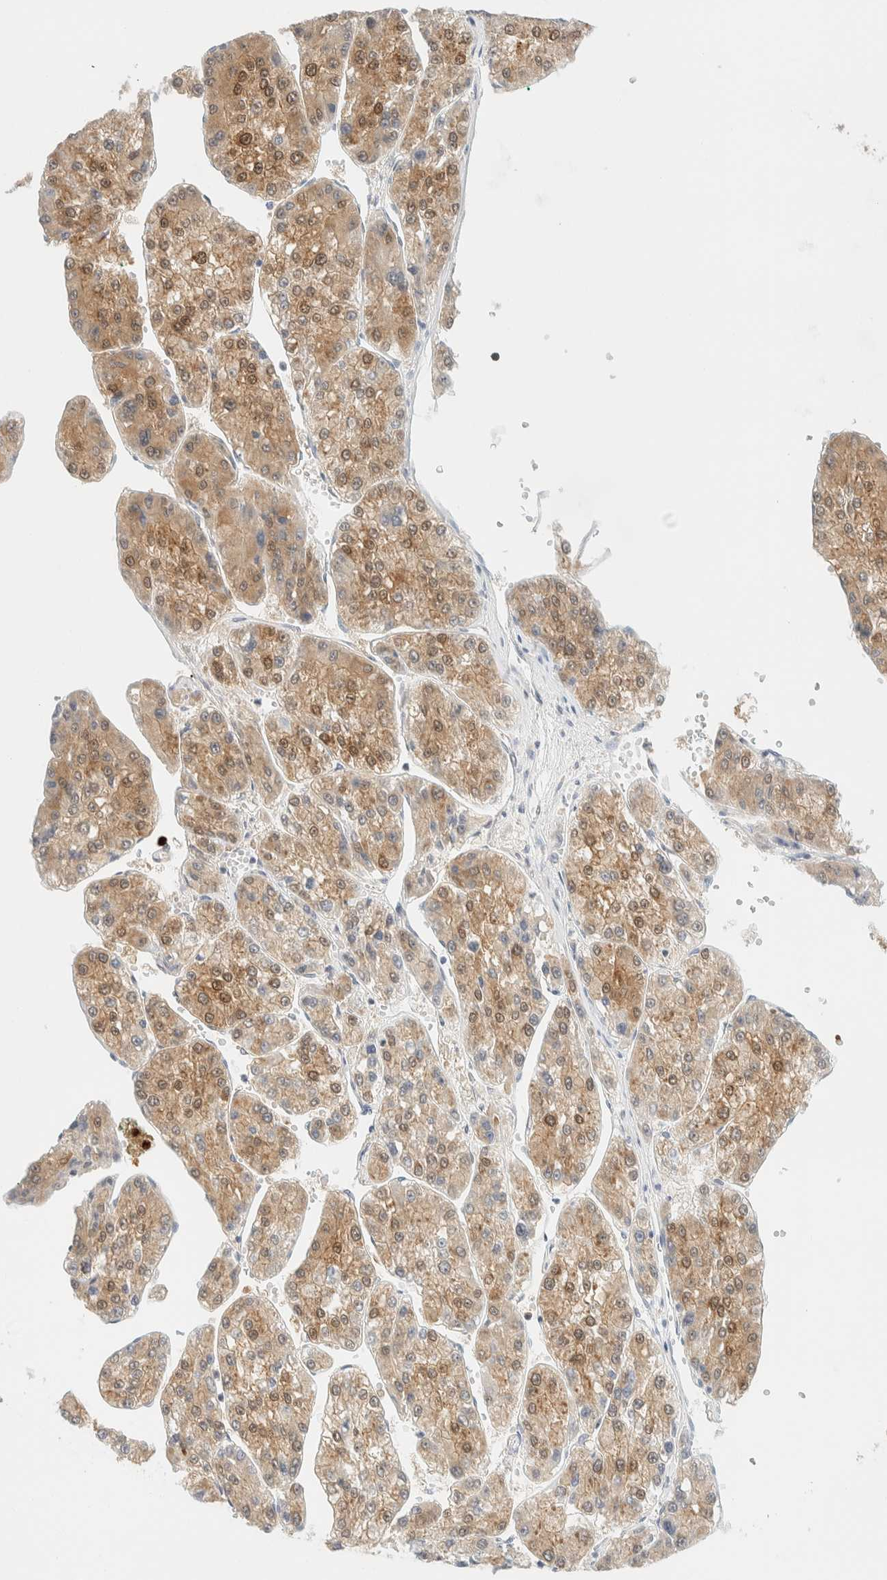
{"staining": {"intensity": "moderate", "quantity": ">75%", "location": "cytoplasmic/membranous,nuclear"}, "tissue": "liver cancer", "cell_type": "Tumor cells", "image_type": "cancer", "snomed": [{"axis": "morphology", "description": "Carcinoma, Hepatocellular, NOS"}, {"axis": "topography", "description": "Liver"}], "caption": "Hepatocellular carcinoma (liver) was stained to show a protein in brown. There is medium levels of moderate cytoplasmic/membranous and nuclear staining in about >75% of tumor cells.", "gene": "PCYT2", "patient": {"sex": "female", "age": 73}}